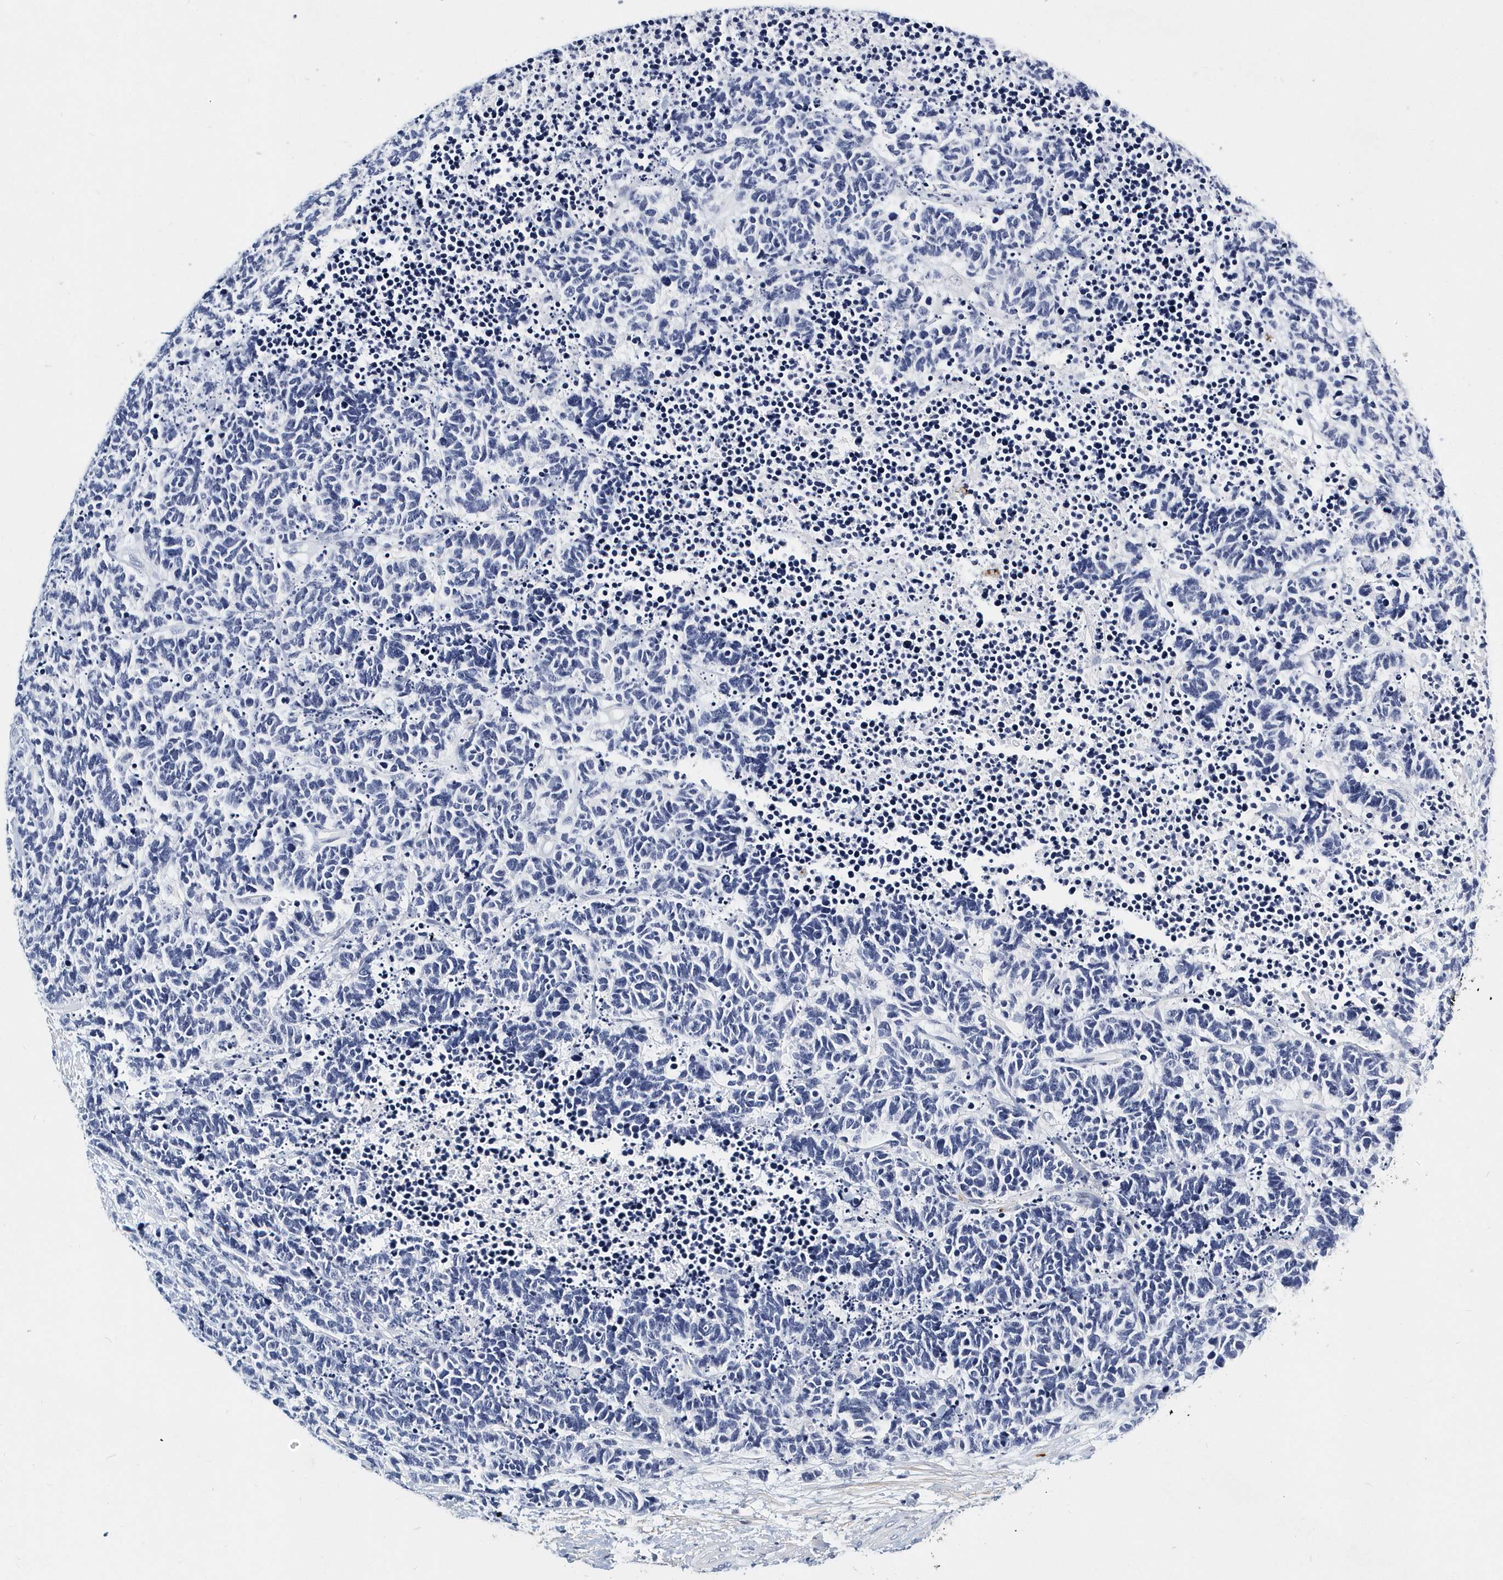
{"staining": {"intensity": "negative", "quantity": "none", "location": "none"}, "tissue": "carcinoid", "cell_type": "Tumor cells", "image_type": "cancer", "snomed": [{"axis": "morphology", "description": "Carcinoma, NOS"}, {"axis": "morphology", "description": "Carcinoid, malignant, NOS"}, {"axis": "topography", "description": "Urinary bladder"}], "caption": "A micrograph of human malignant carcinoid is negative for staining in tumor cells.", "gene": "ITGA2B", "patient": {"sex": "male", "age": 57}}